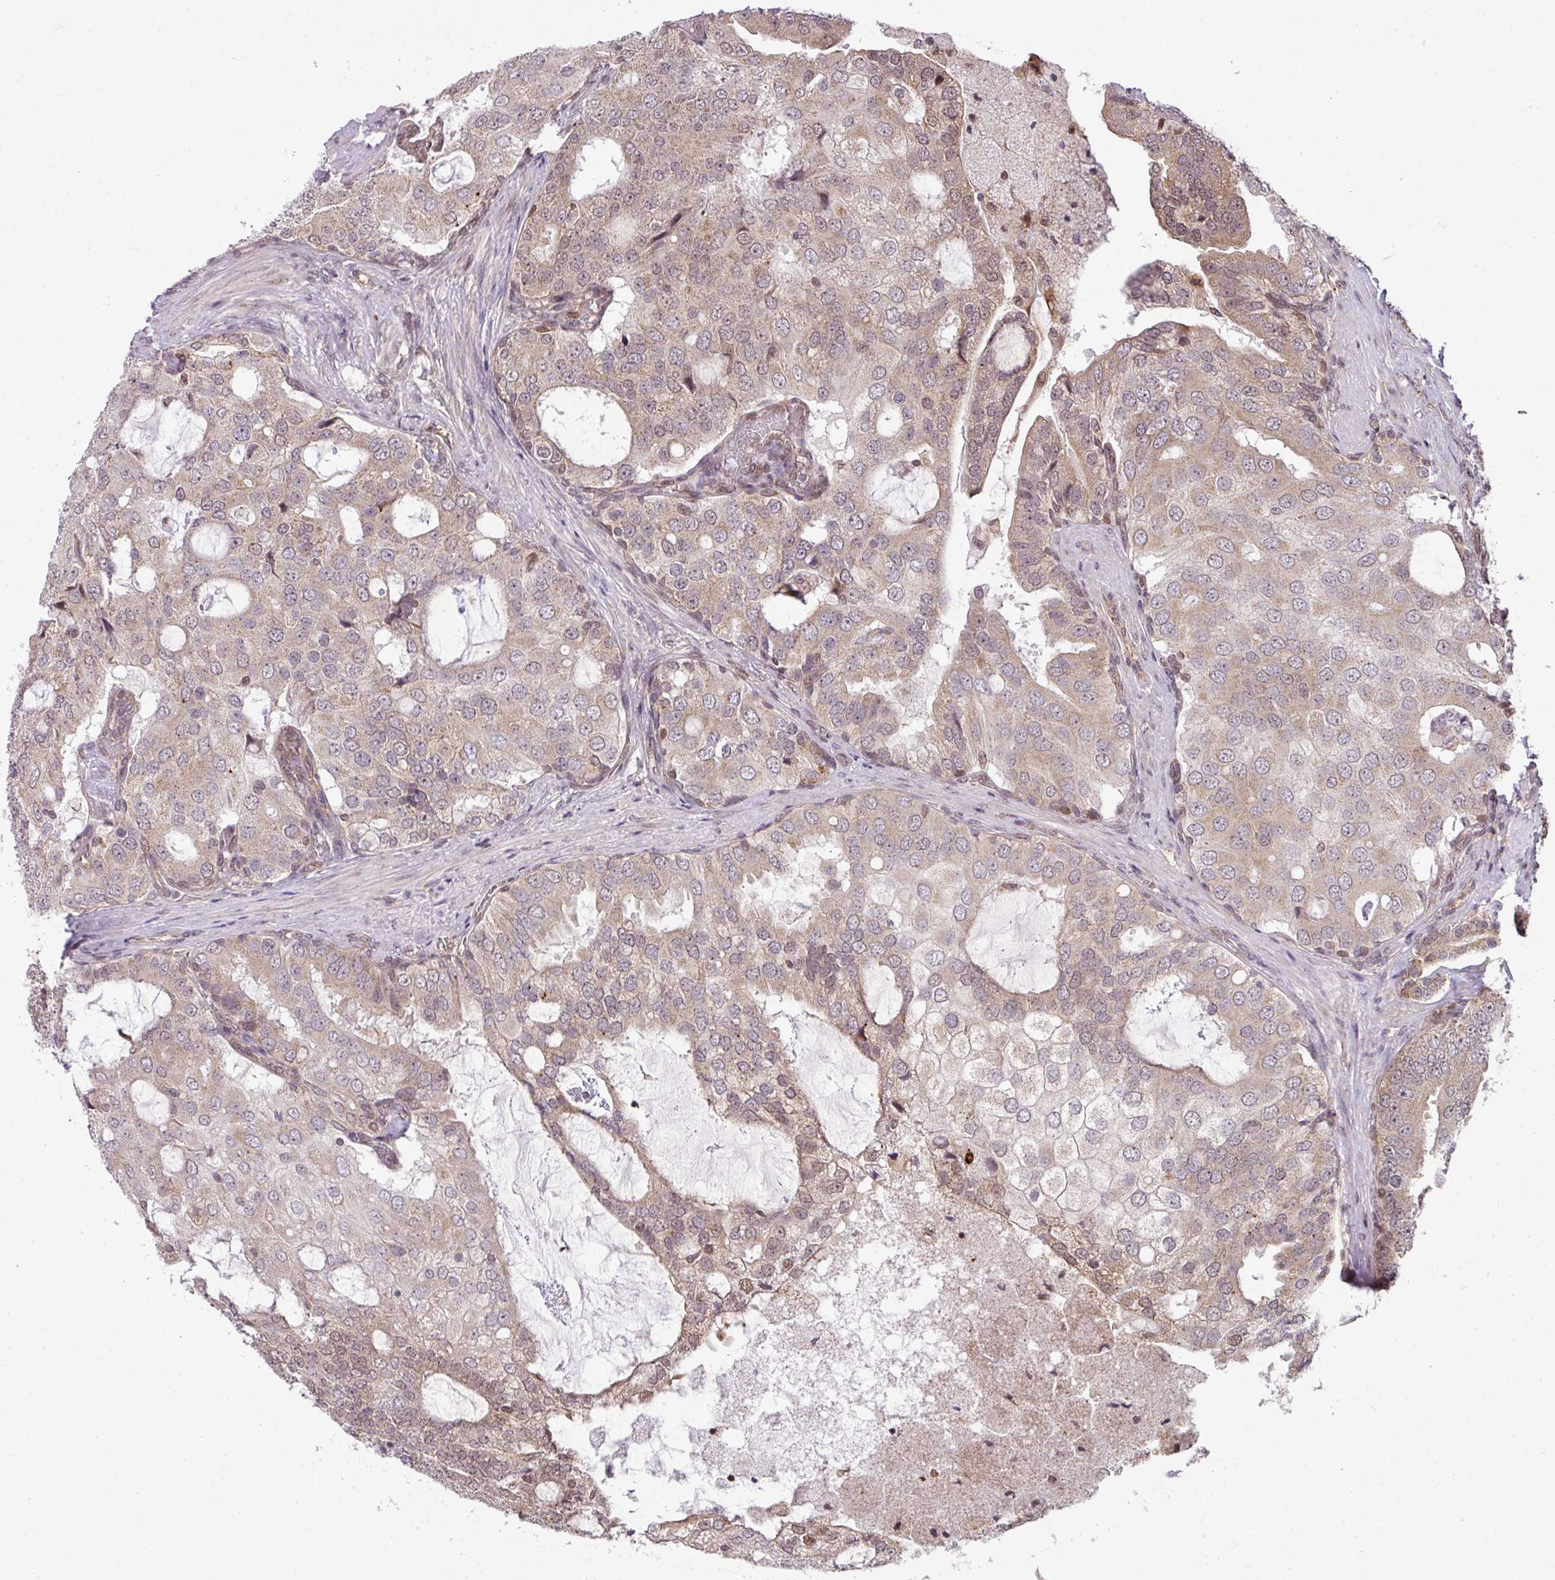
{"staining": {"intensity": "weak", "quantity": ">75%", "location": "cytoplasmic/membranous,nuclear"}, "tissue": "prostate cancer", "cell_type": "Tumor cells", "image_type": "cancer", "snomed": [{"axis": "morphology", "description": "Adenocarcinoma, High grade"}, {"axis": "topography", "description": "Prostate"}], "caption": "Protein expression by immunohistochemistry (IHC) exhibits weak cytoplasmic/membranous and nuclear expression in approximately >75% of tumor cells in prostate cancer.", "gene": "PLK1", "patient": {"sex": "male", "age": 55}}